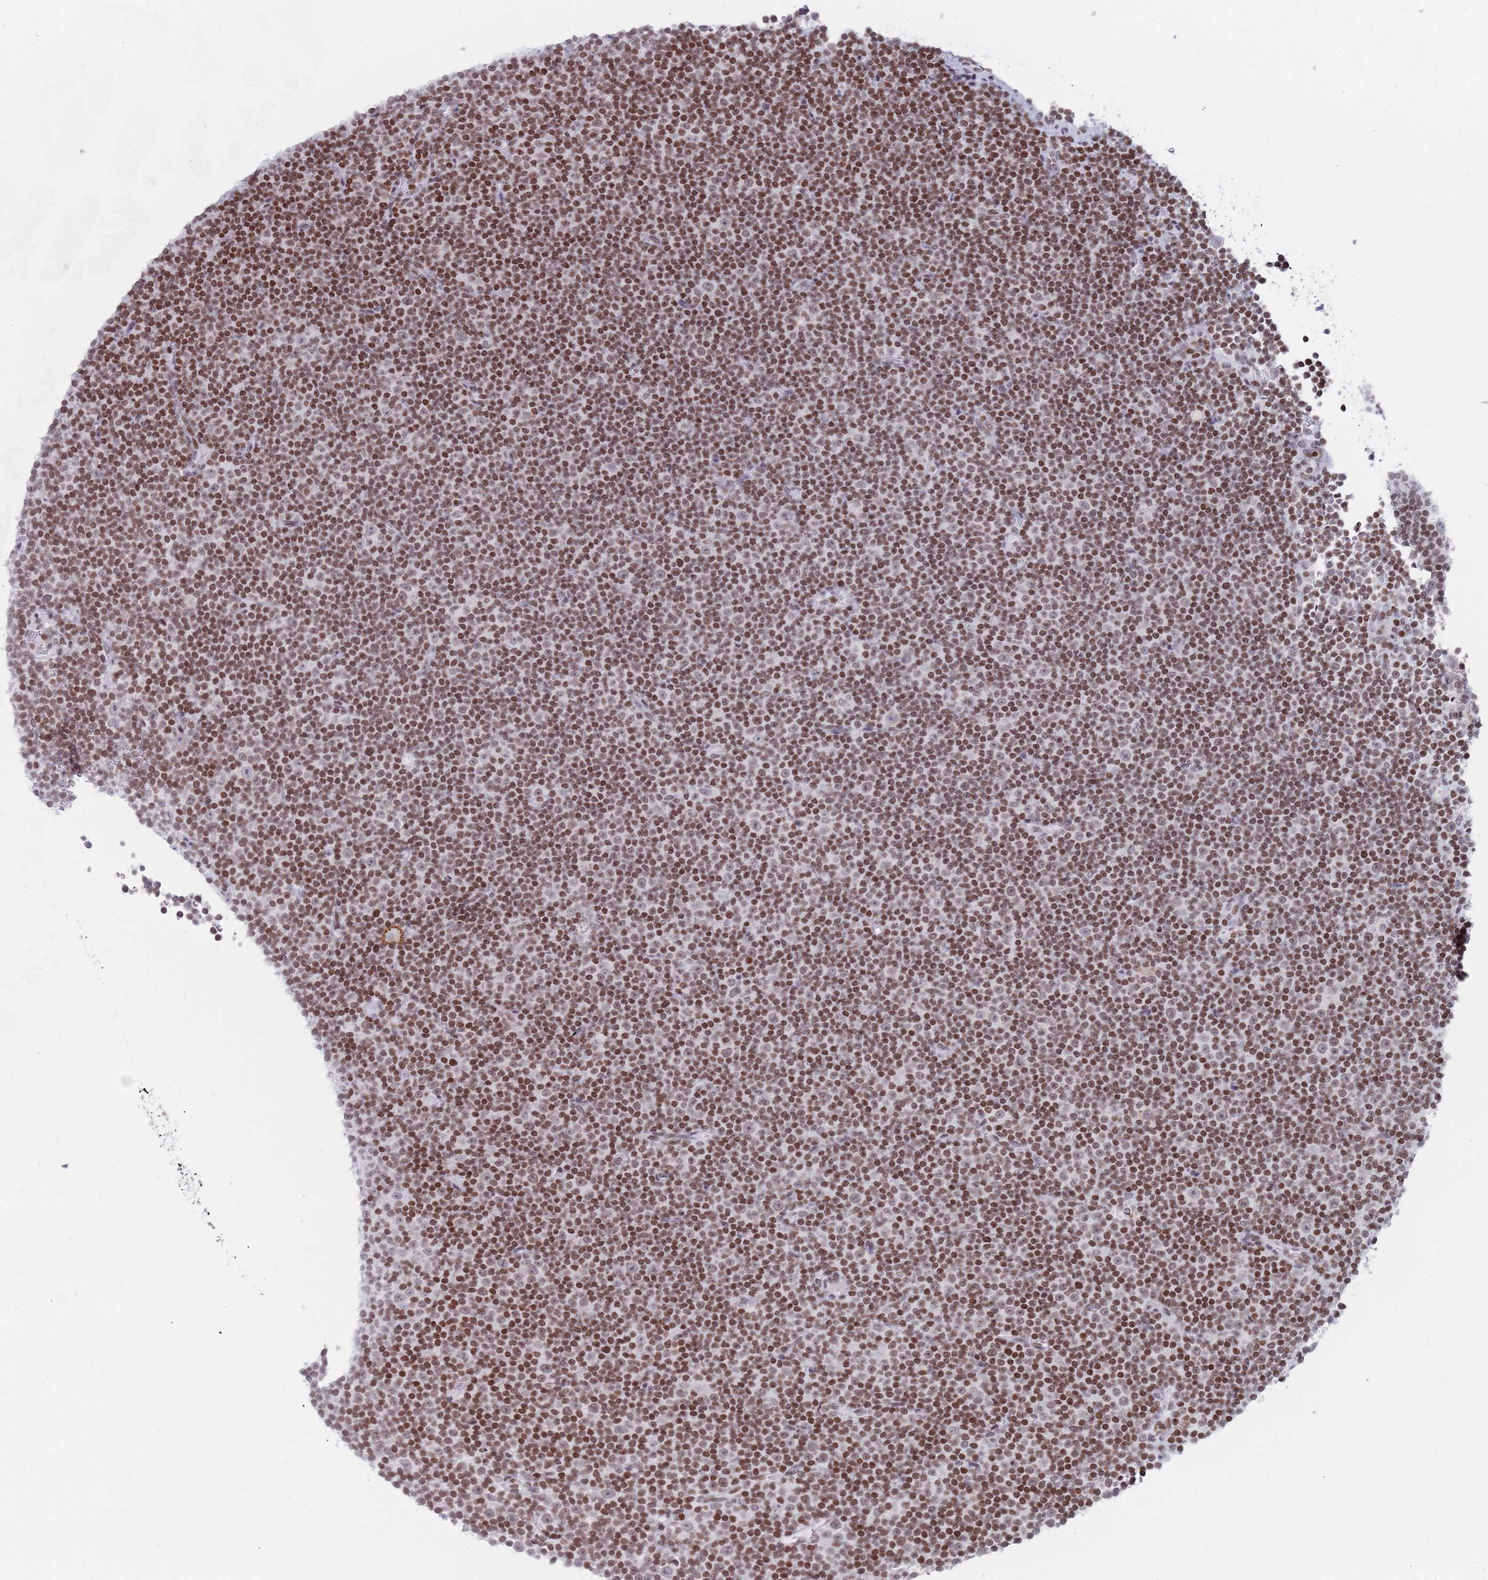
{"staining": {"intensity": "moderate", "quantity": ">75%", "location": "nuclear"}, "tissue": "lymphoma", "cell_type": "Tumor cells", "image_type": "cancer", "snomed": [{"axis": "morphology", "description": "Malignant lymphoma, non-Hodgkin's type, Low grade"}, {"axis": "topography", "description": "Lymph node"}], "caption": "IHC (DAB (3,3'-diaminobenzidine)) staining of low-grade malignant lymphoma, non-Hodgkin's type demonstrates moderate nuclear protein positivity in approximately >75% of tumor cells. The protein of interest is shown in brown color, while the nuclei are stained blue.", "gene": "HDAC8", "patient": {"sex": "female", "age": 67}}